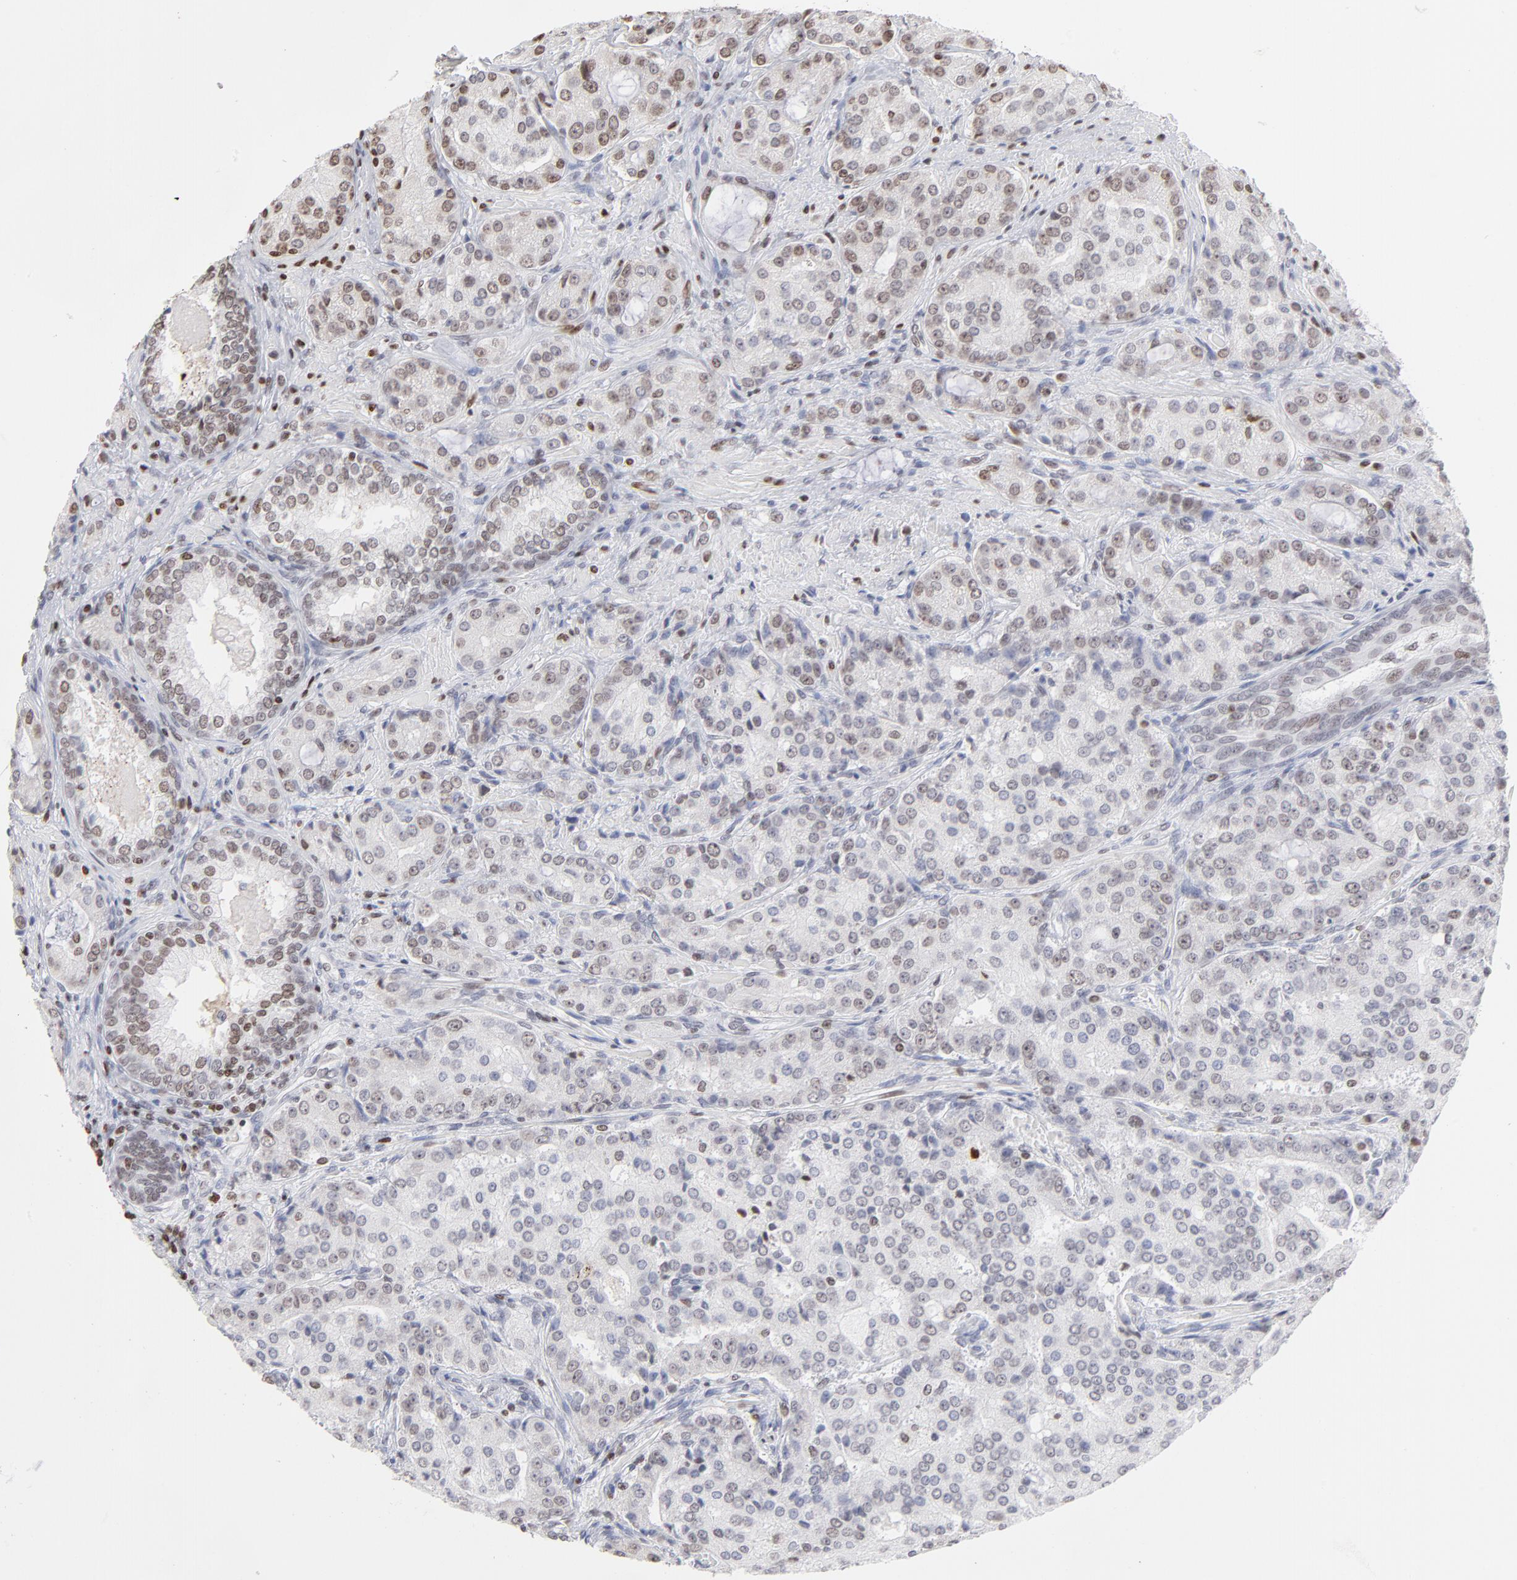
{"staining": {"intensity": "weak", "quantity": "<25%", "location": "nuclear"}, "tissue": "prostate cancer", "cell_type": "Tumor cells", "image_type": "cancer", "snomed": [{"axis": "morphology", "description": "Adenocarcinoma, High grade"}, {"axis": "topography", "description": "Prostate"}], "caption": "The histopathology image reveals no staining of tumor cells in prostate adenocarcinoma (high-grade). (Brightfield microscopy of DAB immunohistochemistry at high magnification).", "gene": "PARP1", "patient": {"sex": "male", "age": 72}}